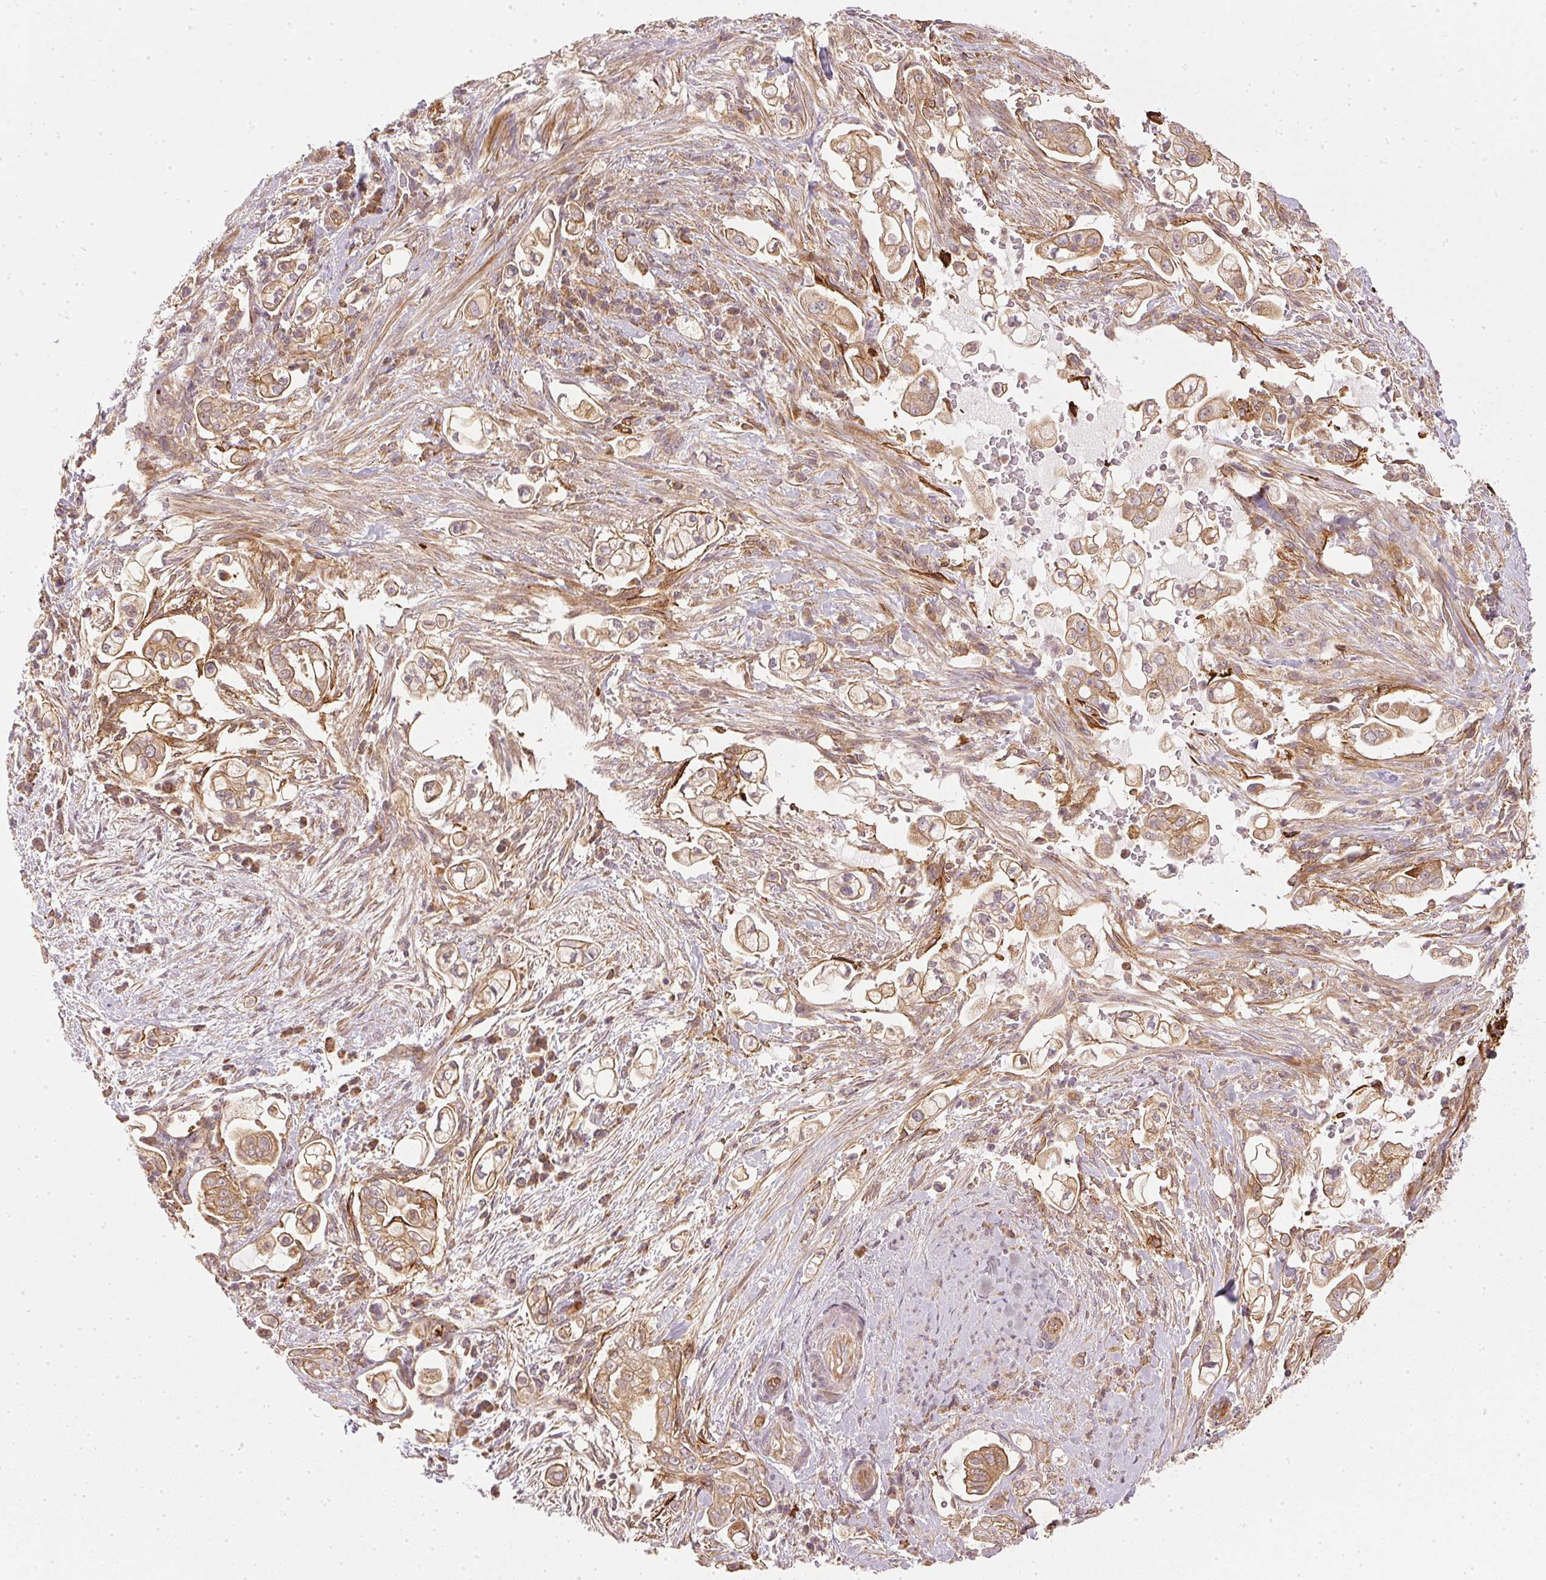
{"staining": {"intensity": "moderate", "quantity": ">75%", "location": "cytoplasmic/membranous"}, "tissue": "pancreatic cancer", "cell_type": "Tumor cells", "image_type": "cancer", "snomed": [{"axis": "morphology", "description": "Adenocarcinoma, NOS"}, {"axis": "topography", "description": "Pancreas"}], "caption": "High-magnification brightfield microscopy of pancreatic cancer (adenocarcinoma) stained with DAB (brown) and counterstained with hematoxylin (blue). tumor cells exhibit moderate cytoplasmic/membranous positivity is seen in about>75% of cells.", "gene": "NADK2", "patient": {"sex": "female", "age": 69}}